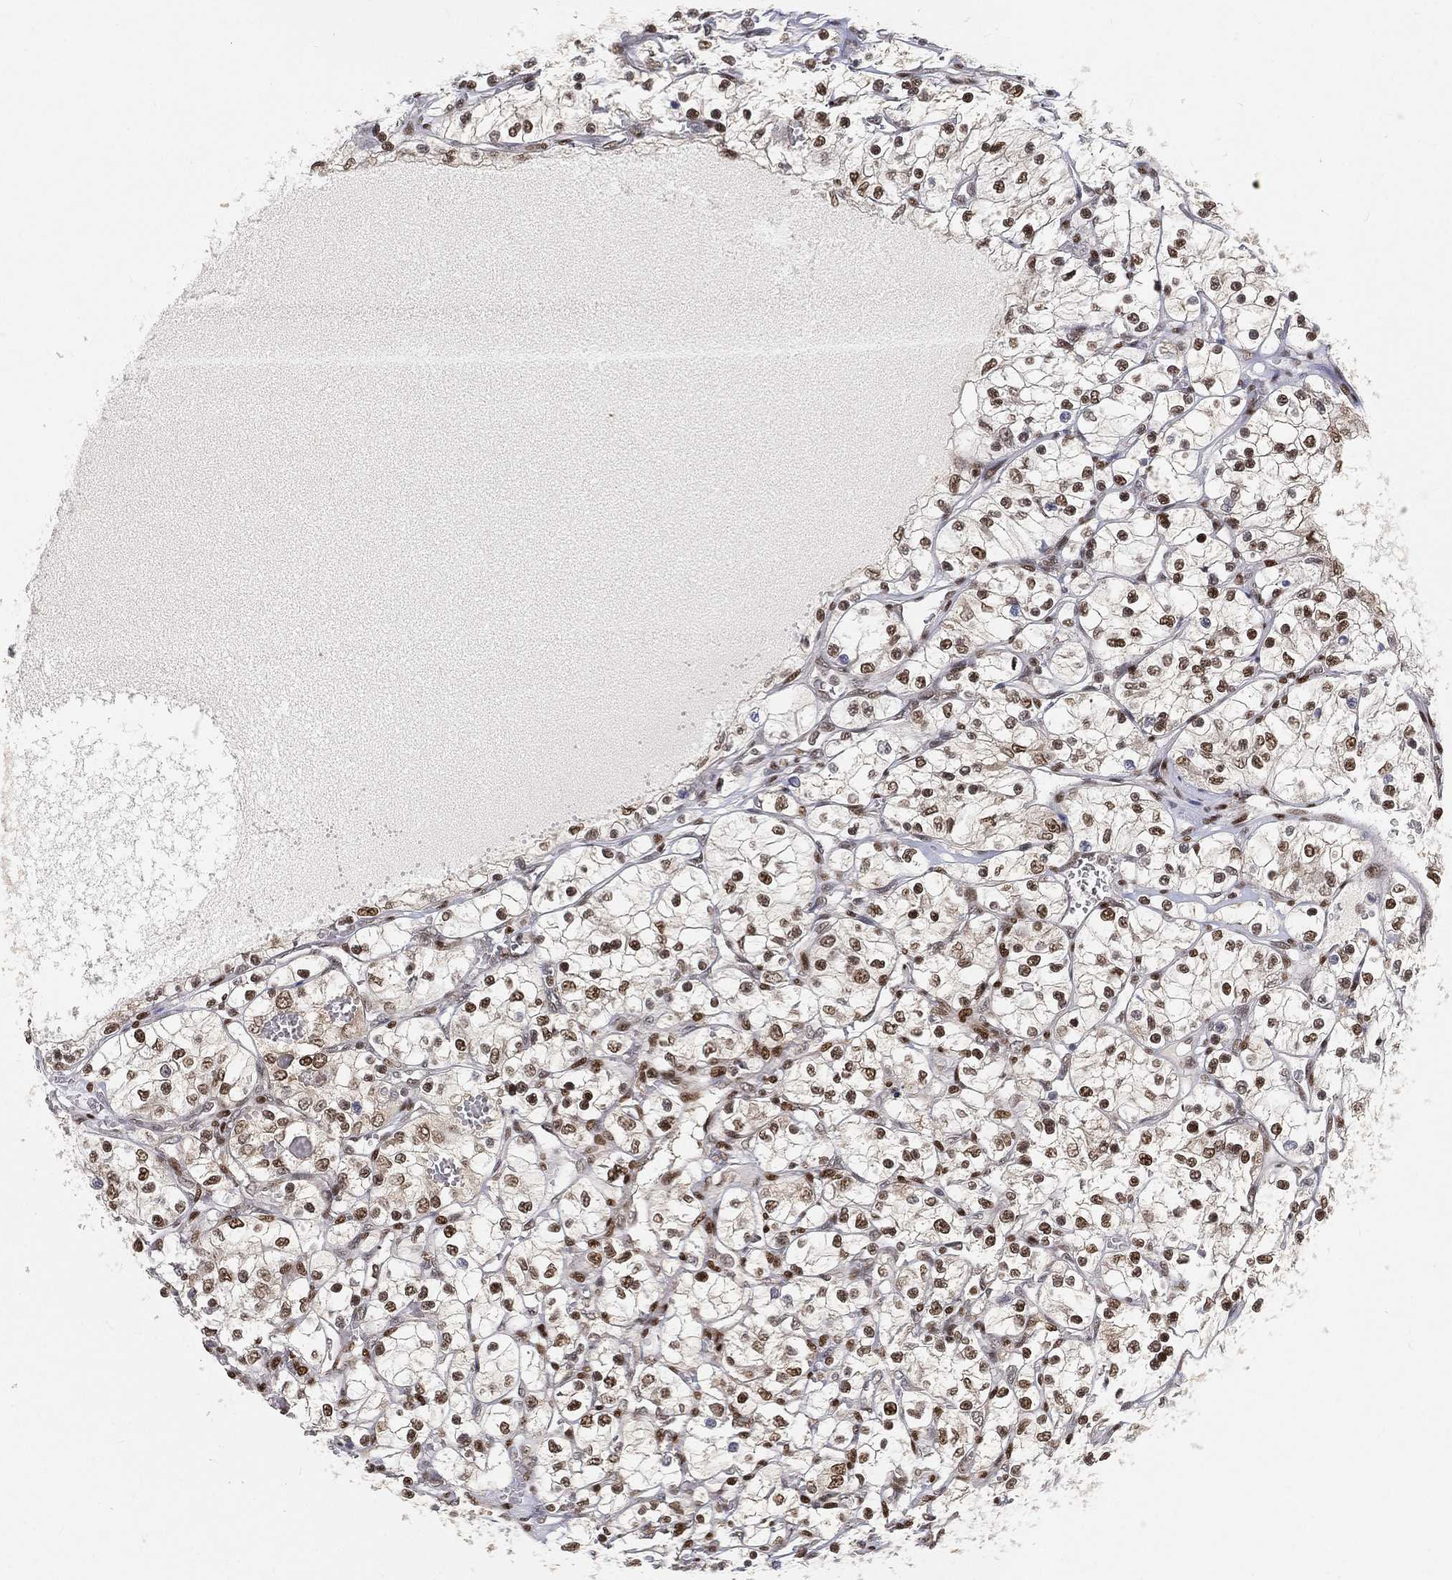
{"staining": {"intensity": "strong", "quantity": ">75%", "location": "nuclear"}, "tissue": "renal cancer", "cell_type": "Tumor cells", "image_type": "cancer", "snomed": [{"axis": "morphology", "description": "Adenocarcinoma, NOS"}, {"axis": "topography", "description": "Kidney"}], "caption": "Approximately >75% of tumor cells in renal cancer (adenocarcinoma) display strong nuclear protein expression as visualized by brown immunohistochemical staining.", "gene": "CRTC3", "patient": {"sex": "female", "age": 69}}